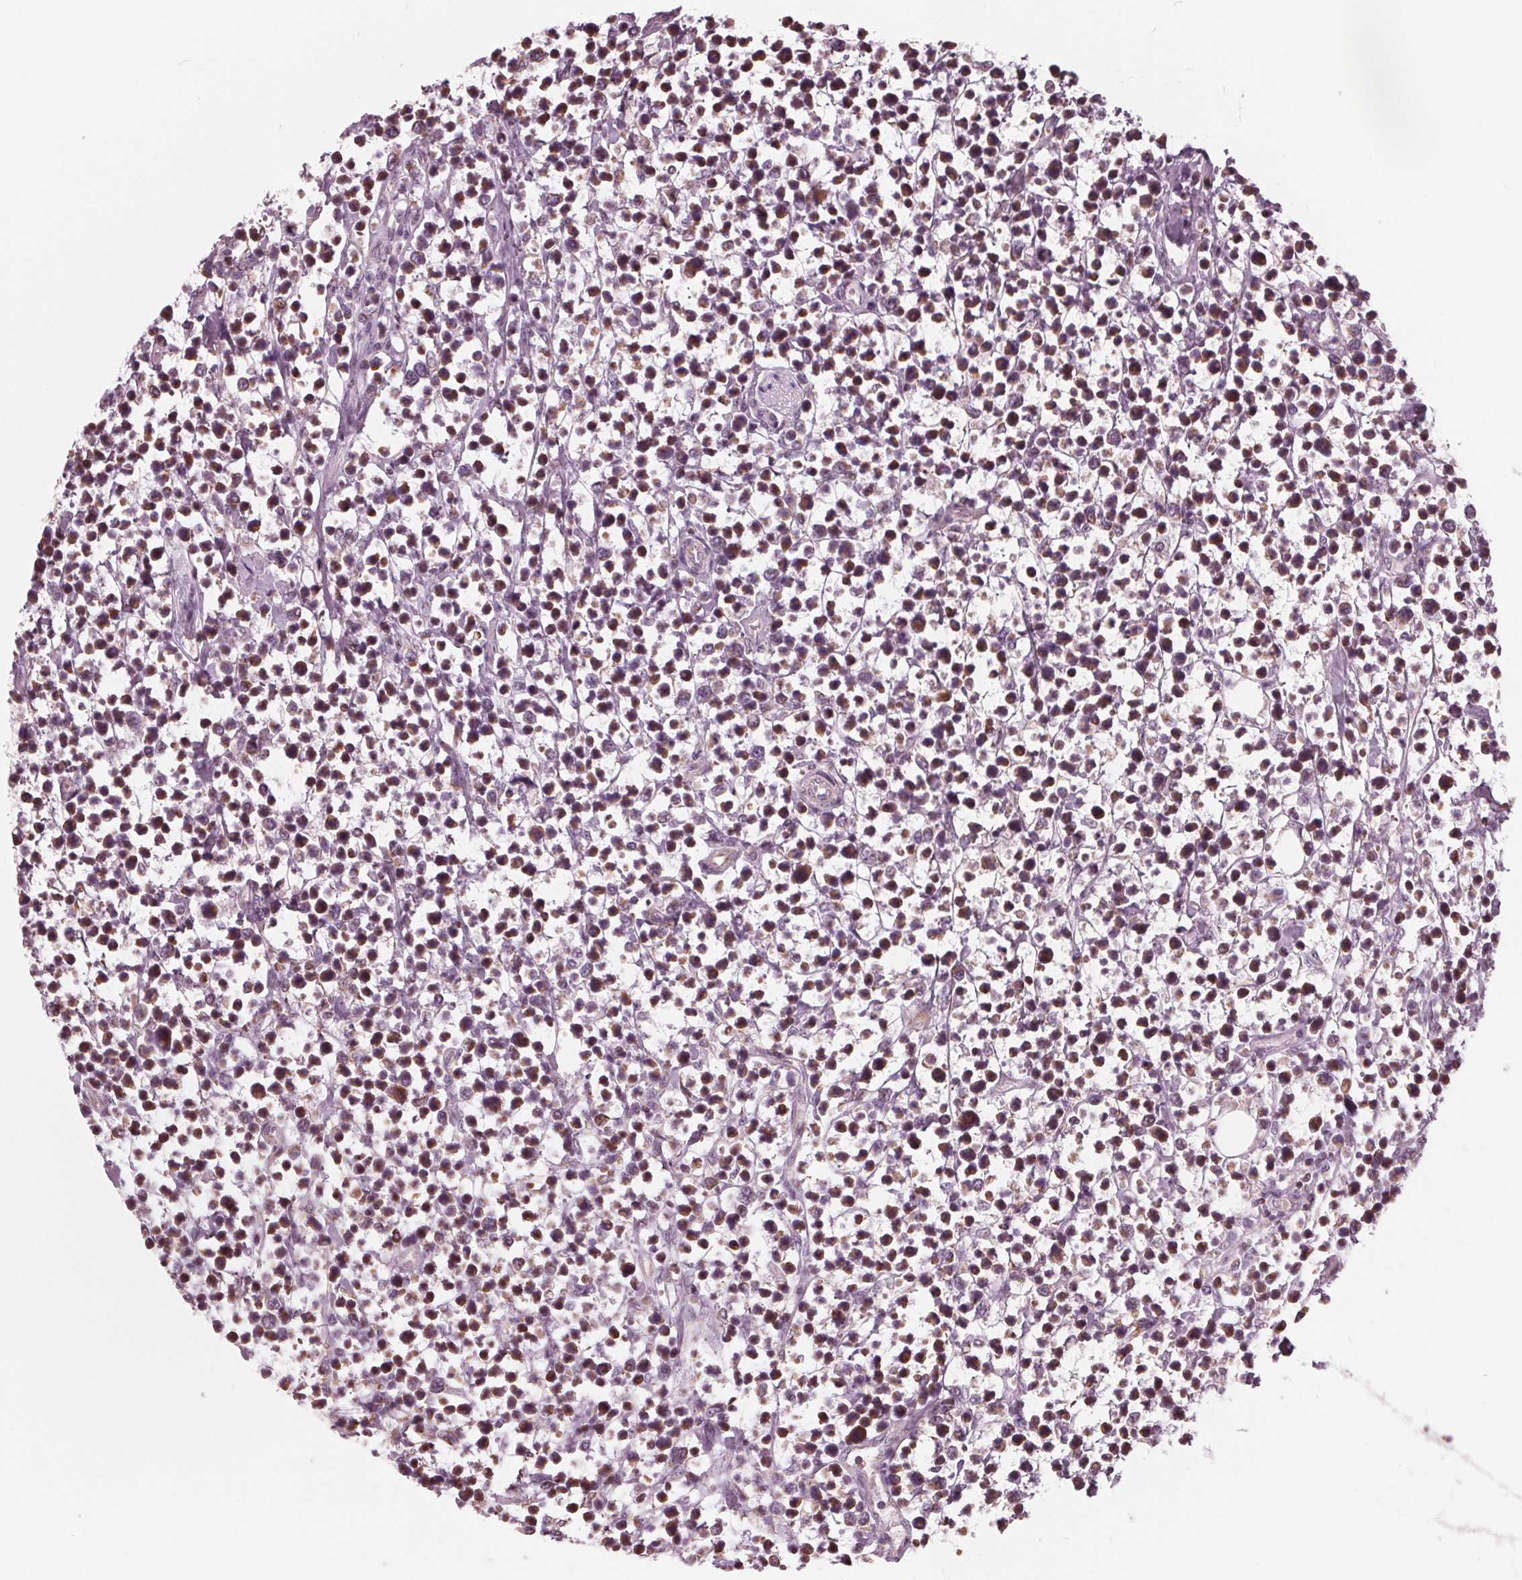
{"staining": {"intensity": "moderate", "quantity": ">75%", "location": "cytoplasmic/membranous"}, "tissue": "lymphoma", "cell_type": "Tumor cells", "image_type": "cancer", "snomed": [{"axis": "morphology", "description": "Malignant lymphoma, non-Hodgkin's type, High grade"}, {"axis": "topography", "description": "Soft tissue"}], "caption": "This image demonstrates immunohistochemistry staining of lymphoma, with medium moderate cytoplasmic/membranous positivity in about >75% of tumor cells.", "gene": "DCAF4L2", "patient": {"sex": "female", "age": 56}}